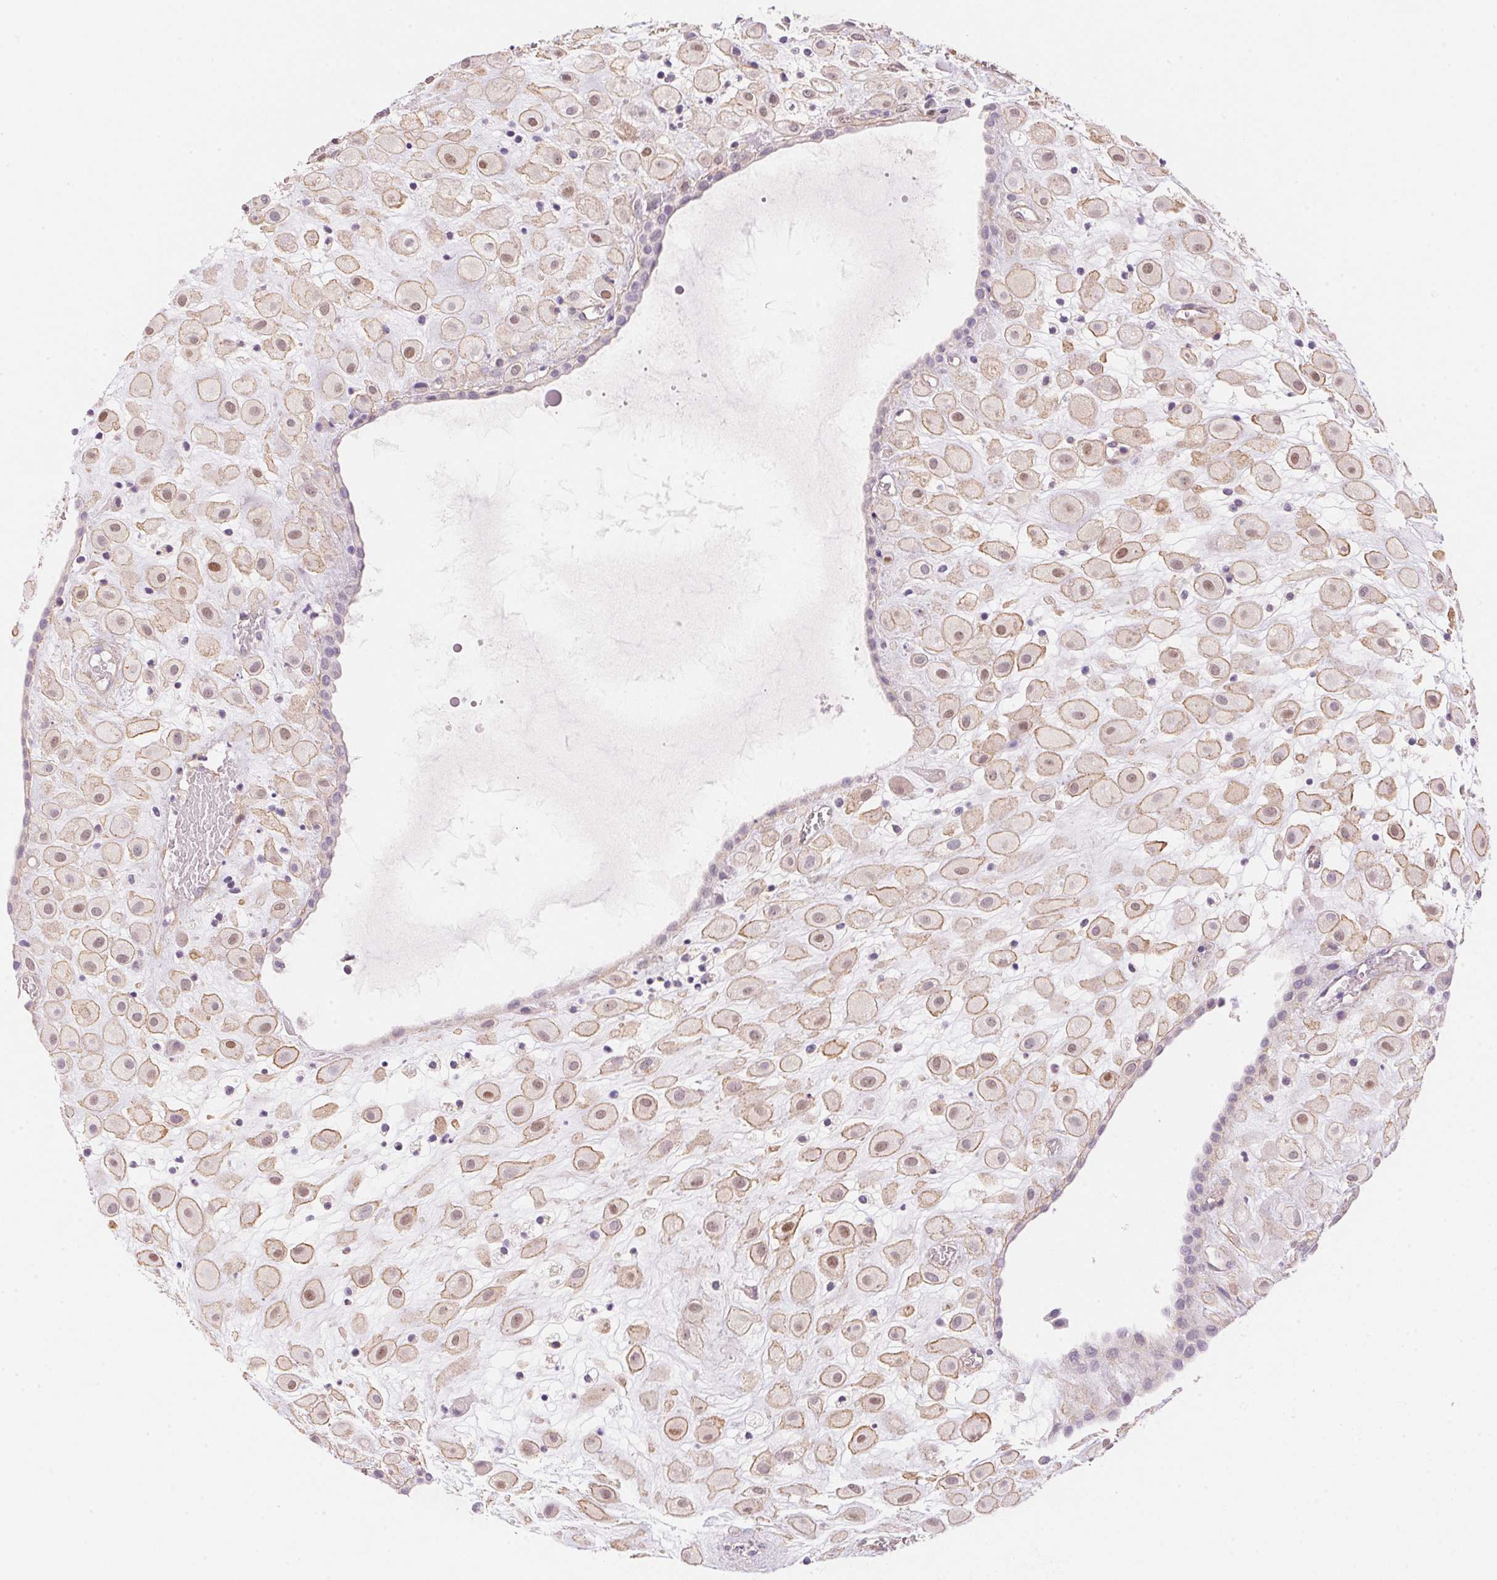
{"staining": {"intensity": "moderate", "quantity": "<25%", "location": "cytoplasmic/membranous,nuclear"}, "tissue": "placenta", "cell_type": "Decidual cells", "image_type": "normal", "snomed": [{"axis": "morphology", "description": "Normal tissue, NOS"}, {"axis": "topography", "description": "Placenta"}], "caption": "Moderate cytoplasmic/membranous,nuclear protein positivity is present in about <25% of decidual cells in placenta. (Brightfield microscopy of DAB IHC at high magnification).", "gene": "SMTN", "patient": {"sex": "female", "age": 24}}